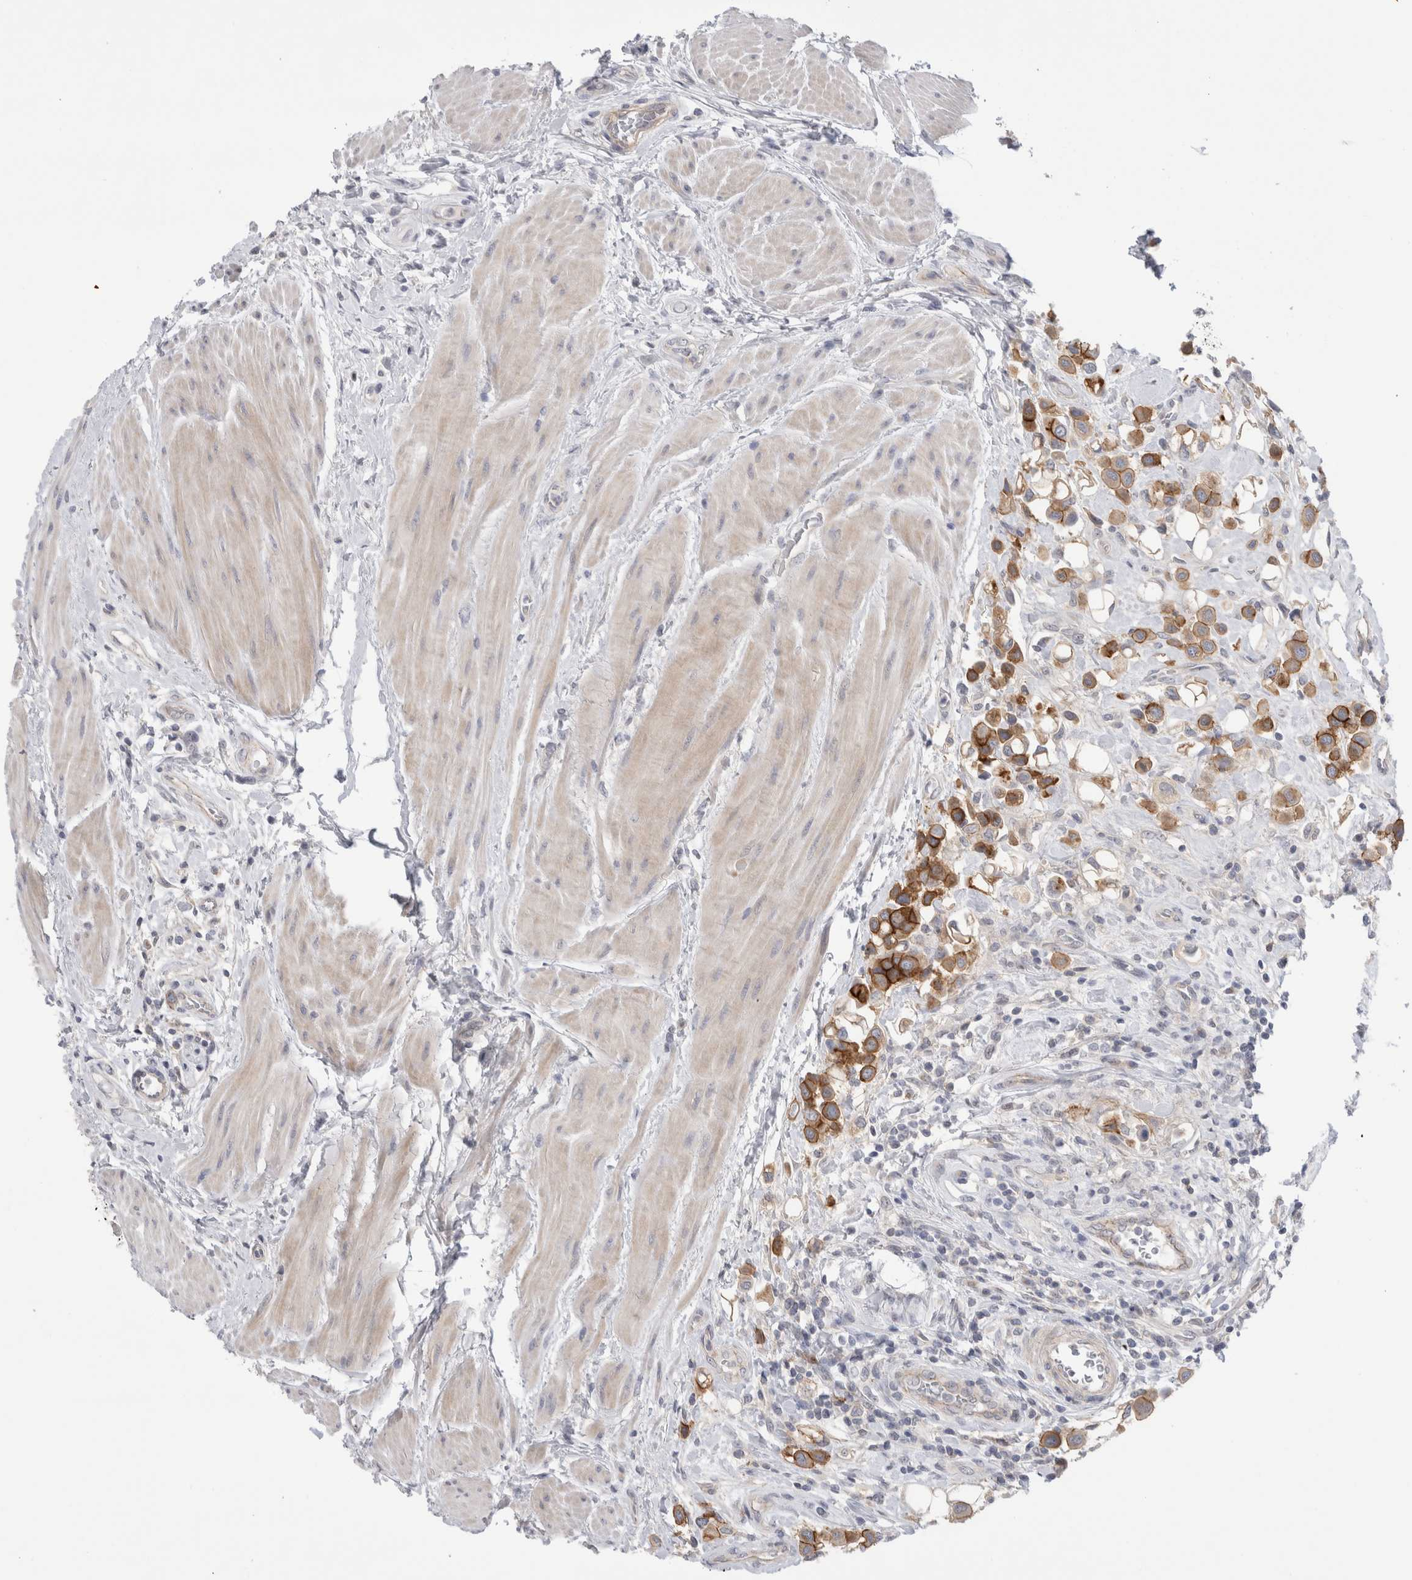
{"staining": {"intensity": "moderate", "quantity": ">75%", "location": "cytoplasmic/membranous"}, "tissue": "urothelial cancer", "cell_type": "Tumor cells", "image_type": "cancer", "snomed": [{"axis": "morphology", "description": "Urothelial carcinoma, High grade"}, {"axis": "topography", "description": "Urinary bladder"}], "caption": "Immunohistochemistry (IHC) histopathology image of neoplastic tissue: urothelial carcinoma (high-grade) stained using IHC shows medium levels of moderate protein expression localized specifically in the cytoplasmic/membranous of tumor cells, appearing as a cytoplasmic/membranous brown color.", "gene": "VANGL1", "patient": {"sex": "male", "age": 50}}